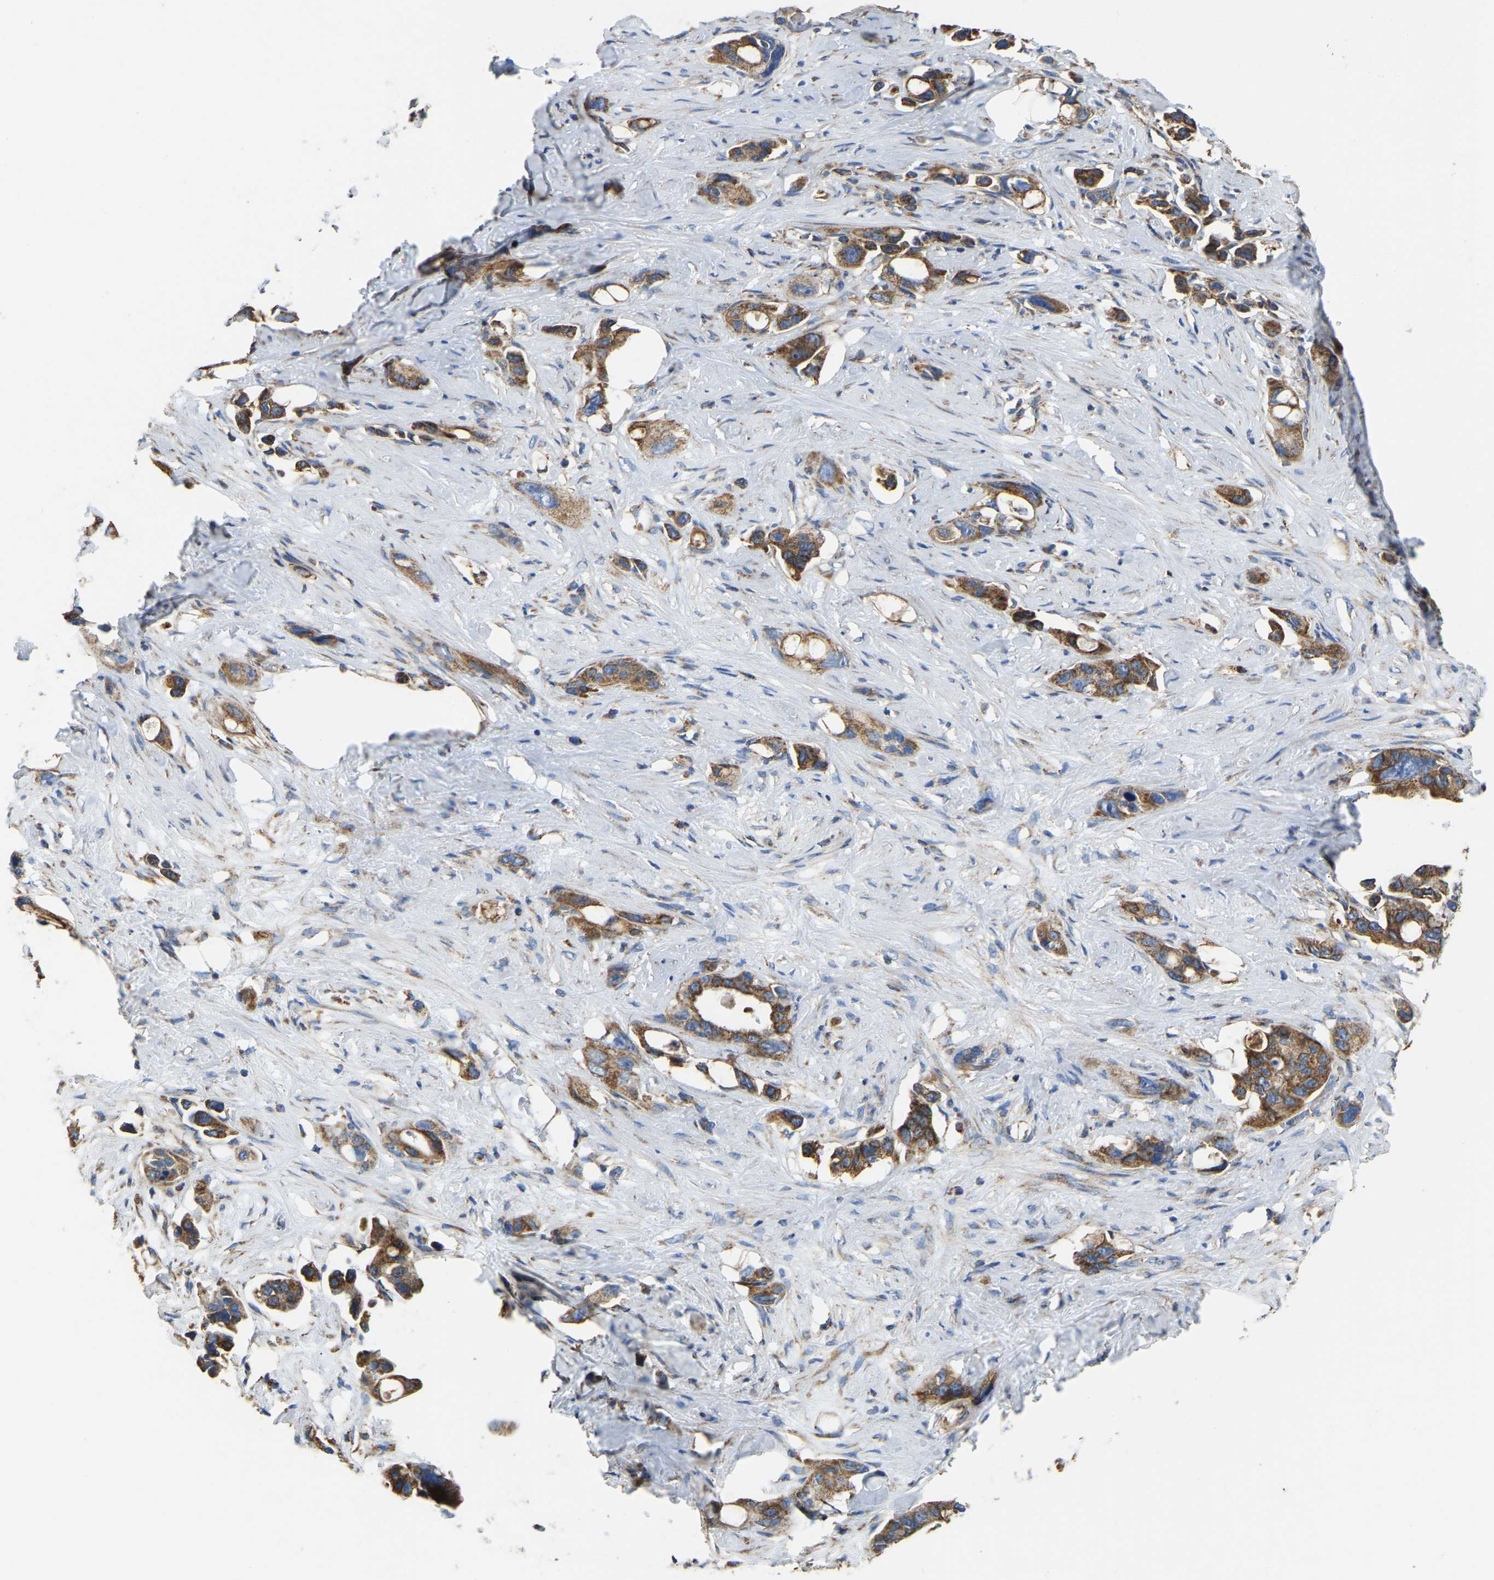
{"staining": {"intensity": "strong", "quantity": ">75%", "location": "cytoplasmic/membranous"}, "tissue": "pancreatic cancer", "cell_type": "Tumor cells", "image_type": "cancer", "snomed": [{"axis": "morphology", "description": "Adenocarcinoma, NOS"}, {"axis": "topography", "description": "Pancreas"}], "caption": "Immunohistochemistry (DAB) staining of human pancreatic cancer displays strong cytoplasmic/membranous protein expression in approximately >75% of tumor cells.", "gene": "ETFA", "patient": {"sex": "male", "age": 53}}